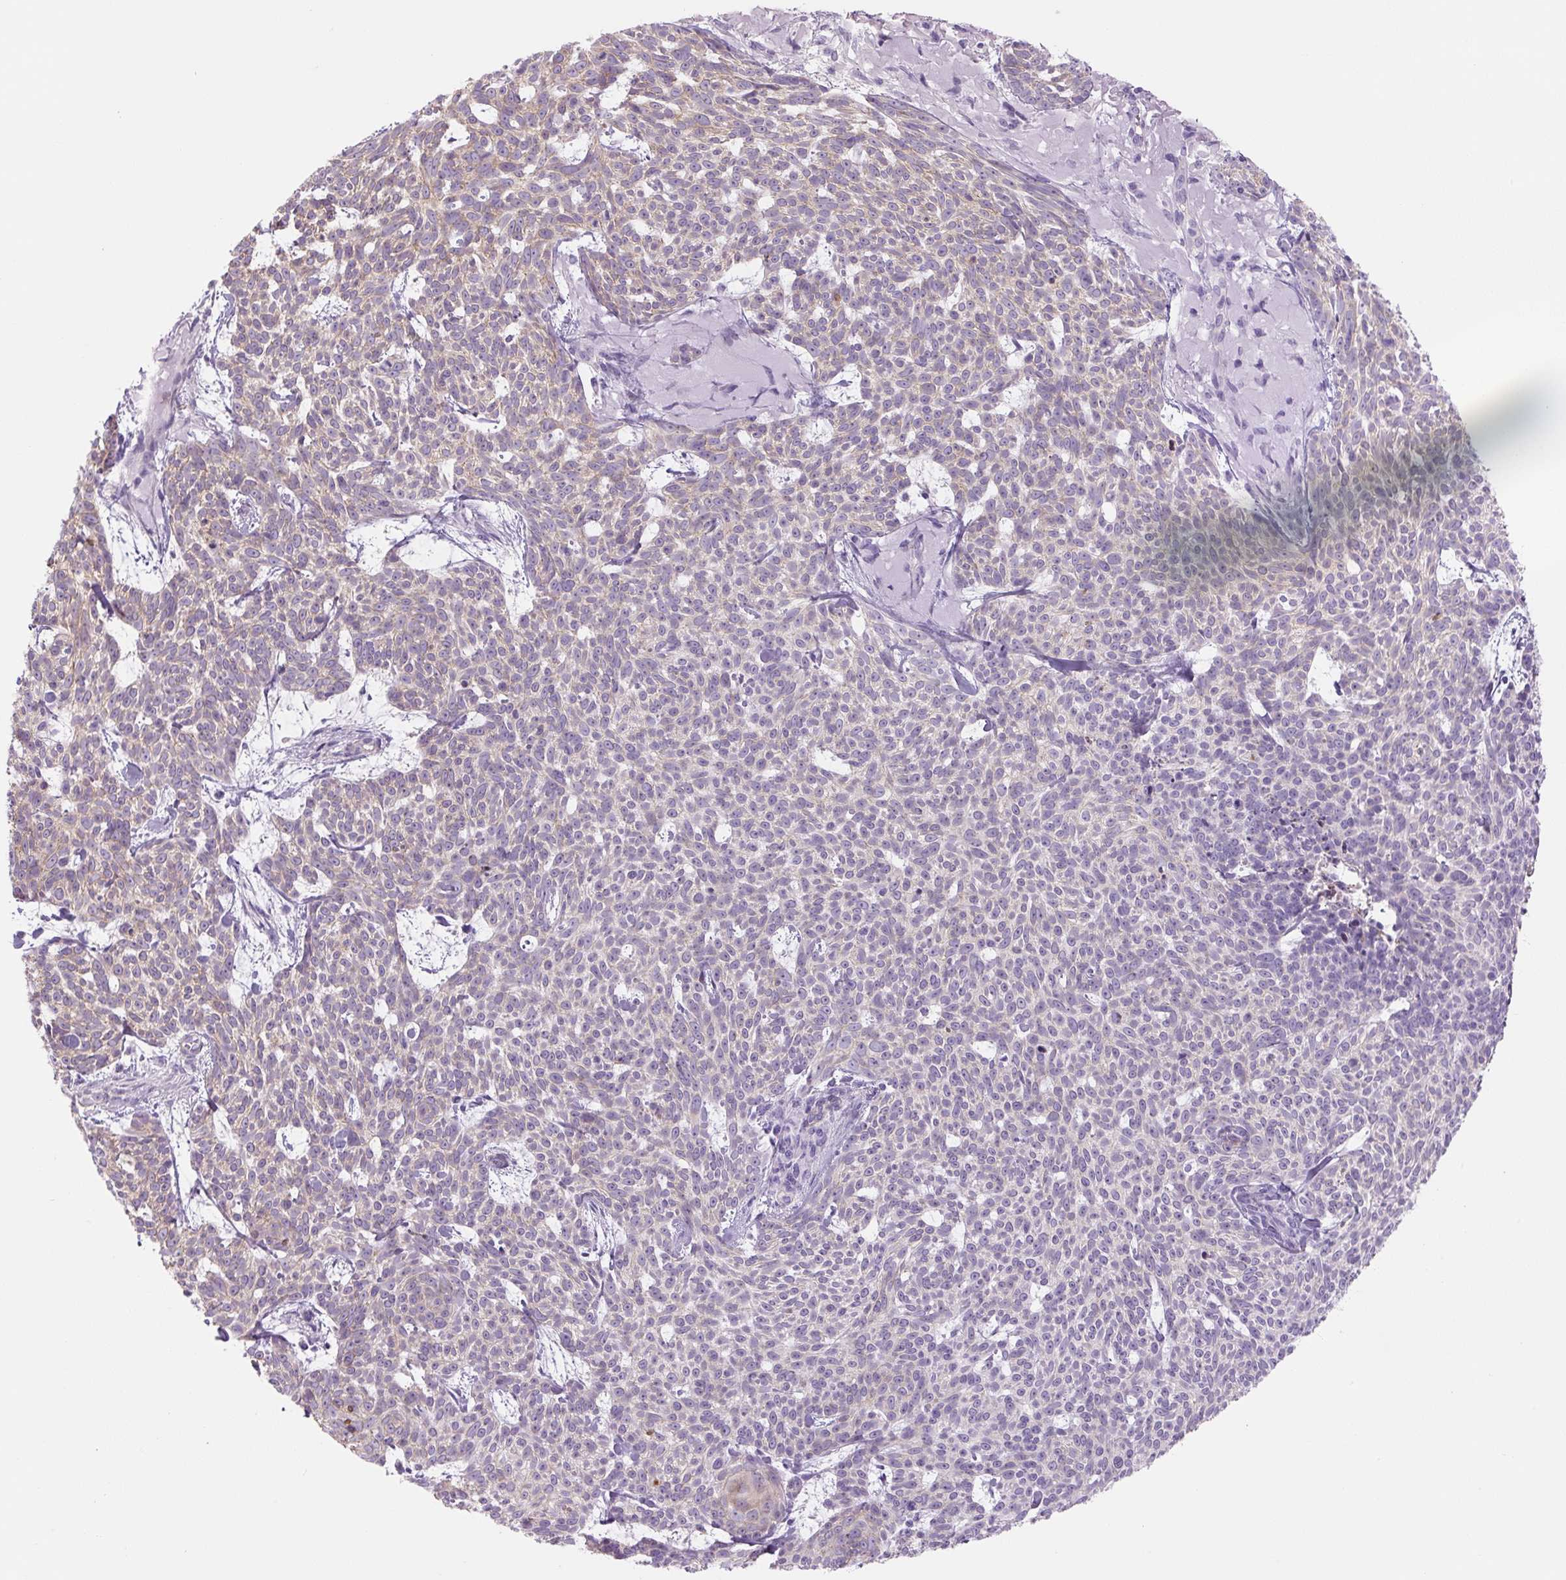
{"staining": {"intensity": "weak", "quantity": "25%-75%", "location": "cytoplasmic/membranous"}, "tissue": "skin cancer", "cell_type": "Tumor cells", "image_type": "cancer", "snomed": [{"axis": "morphology", "description": "Basal cell carcinoma"}, {"axis": "topography", "description": "Skin"}], "caption": "IHC image of skin cancer stained for a protein (brown), which shows low levels of weak cytoplasmic/membranous staining in approximately 25%-75% of tumor cells.", "gene": "PRM1", "patient": {"sex": "female", "age": 93}}